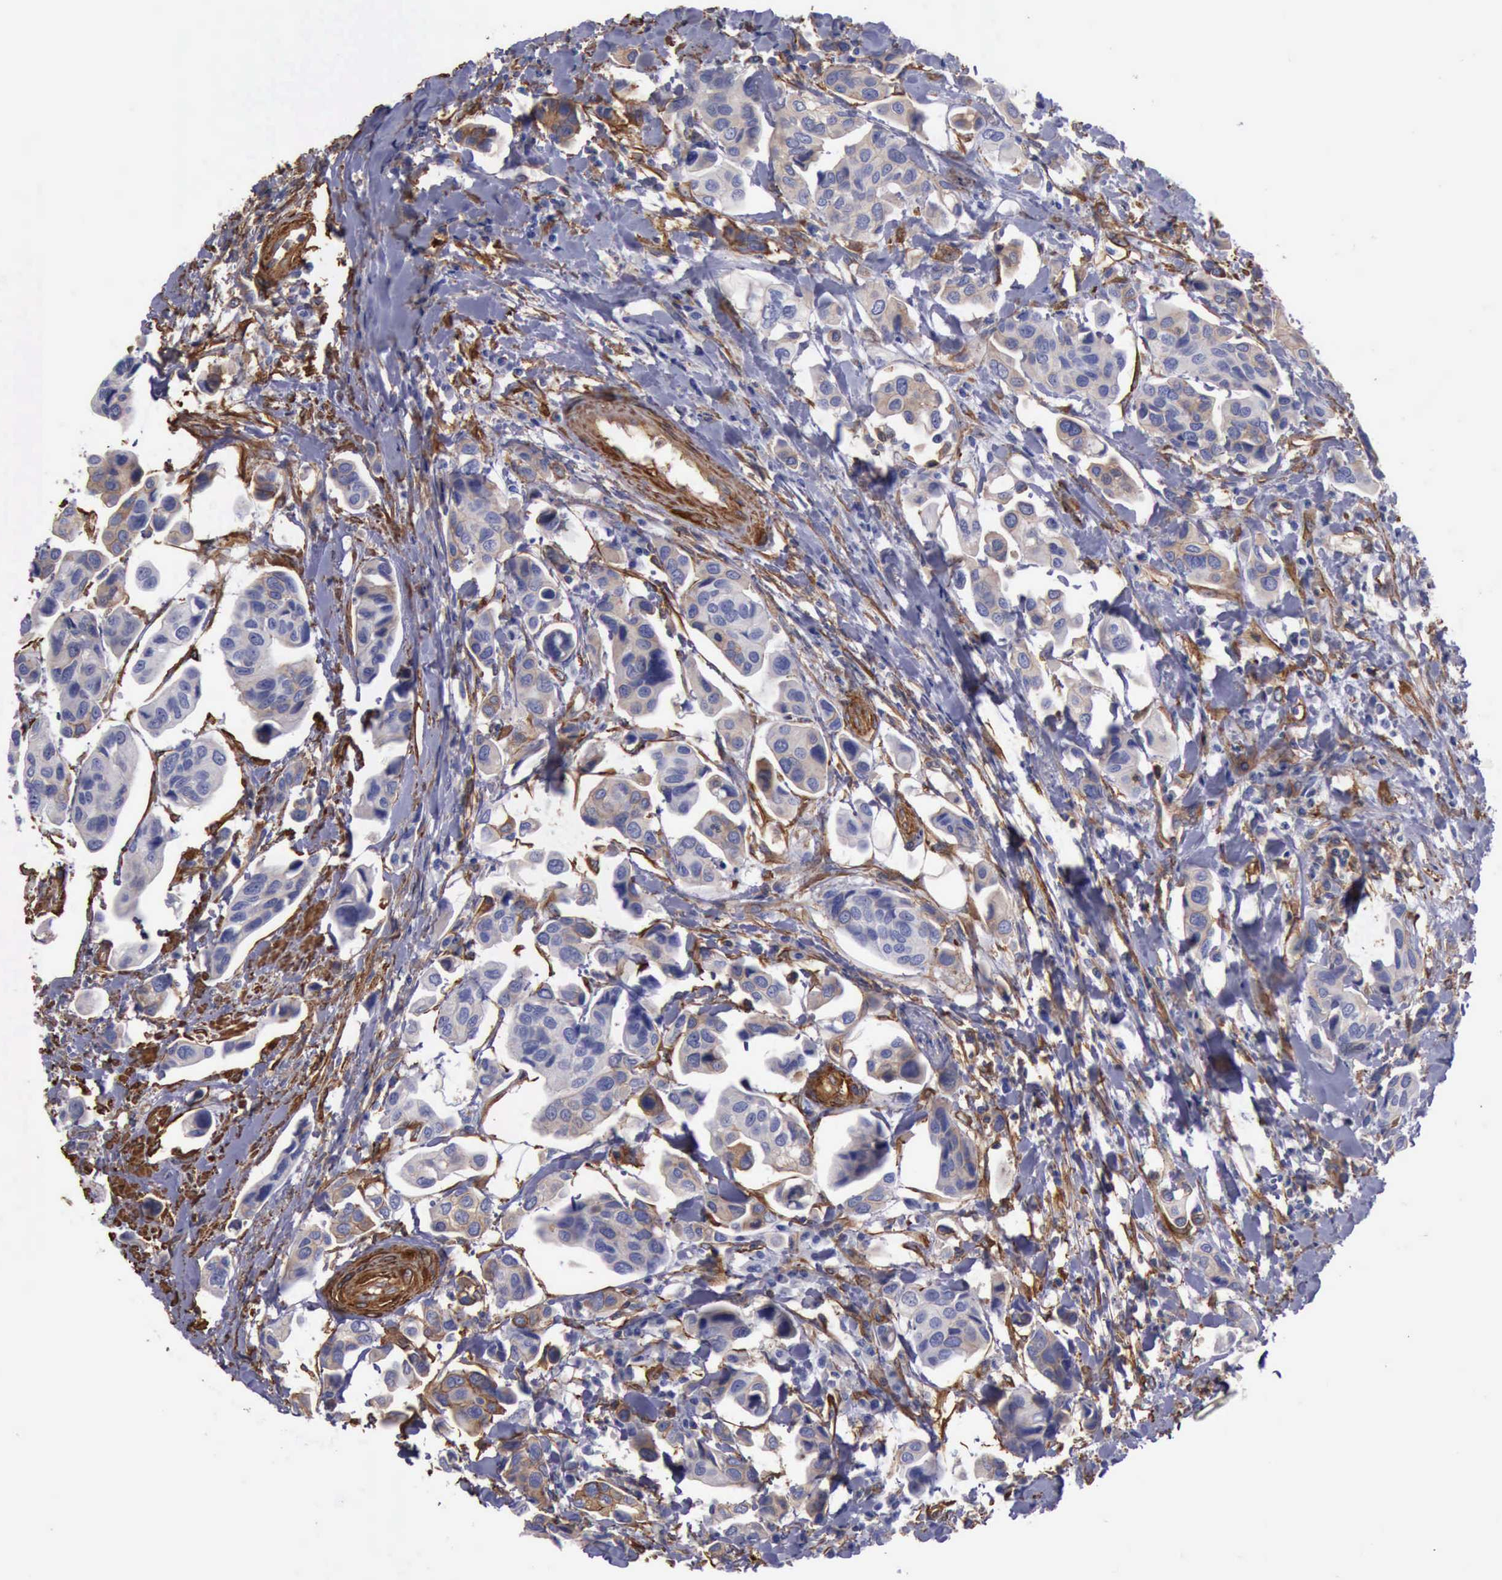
{"staining": {"intensity": "moderate", "quantity": "<25%", "location": "cytoplasmic/membranous"}, "tissue": "urothelial cancer", "cell_type": "Tumor cells", "image_type": "cancer", "snomed": [{"axis": "morphology", "description": "Adenocarcinoma, NOS"}, {"axis": "topography", "description": "Urinary bladder"}], "caption": "IHC of urothelial cancer shows low levels of moderate cytoplasmic/membranous staining in about <25% of tumor cells.", "gene": "FLNA", "patient": {"sex": "male", "age": 61}}